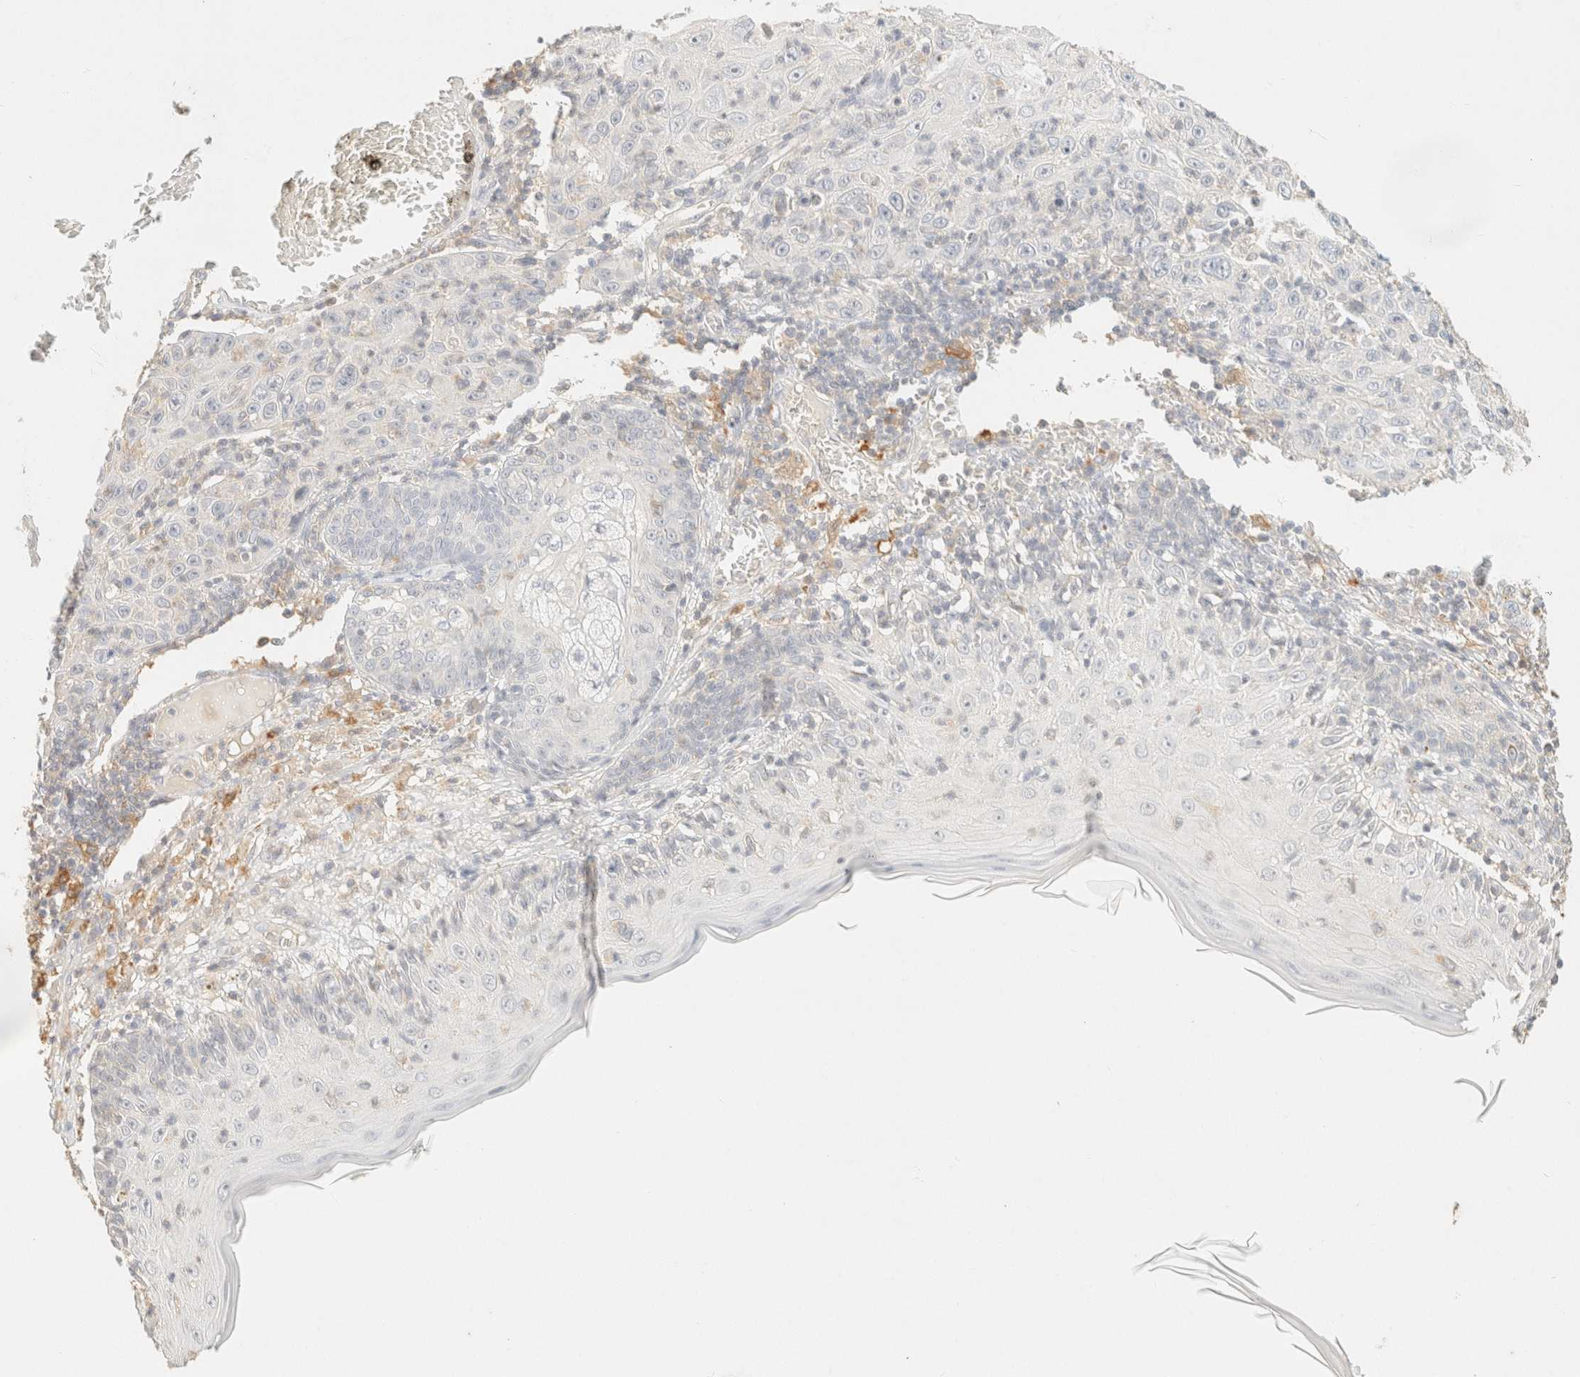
{"staining": {"intensity": "negative", "quantity": "none", "location": "none"}, "tissue": "skin cancer", "cell_type": "Tumor cells", "image_type": "cancer", "snomed": [{"axis": "morphology", "description": "Squamous cell carcinoma, NOS"}, {"axis": "topography", "description": "Skin"}], "caption": "Tumor cells are negative for brown protein staining in skin cancer (squamous cell carcinoma).", "gene": "TIMD4", "patient": {"sex": "female", "age": 88}}